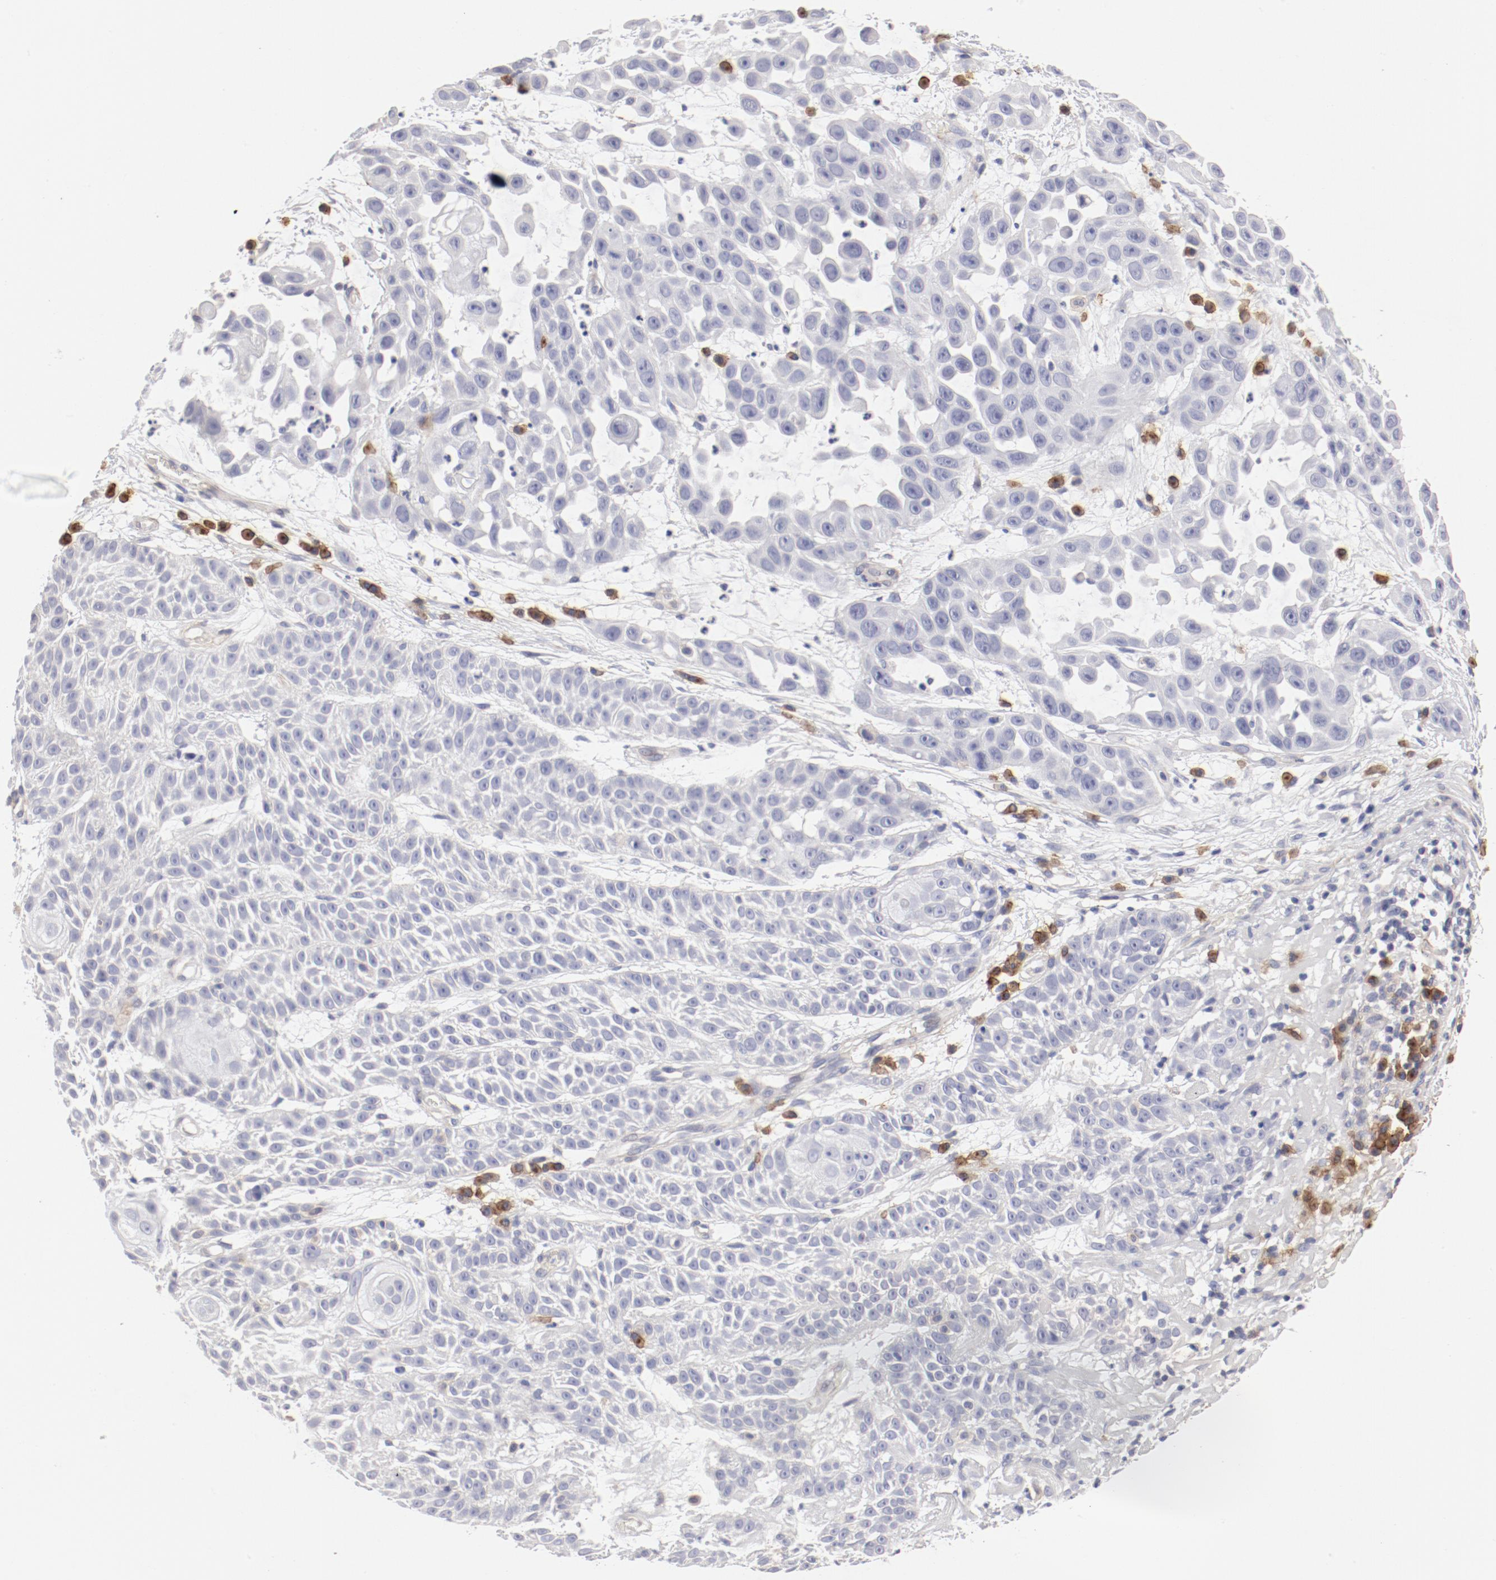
{"staining": {"intensity": "negative", "quantity": "none", "location": "none"}, "tissue": "skin cancer", "cell_type": "Tumor cells", "image_type": "cancer", "snomed": [{"axis": "morphology", "description": "Squamous cell carcinoma, NOS"}, {"axis": "topography", "description": "Skin"}], "caption": "This is an IHC photomicrograph of human skin cancer (squamous cell carcinoma). There is no positivity in tumor cells.", "gene": "LAX1", "patient": {"sex": "male", "age": 81}}